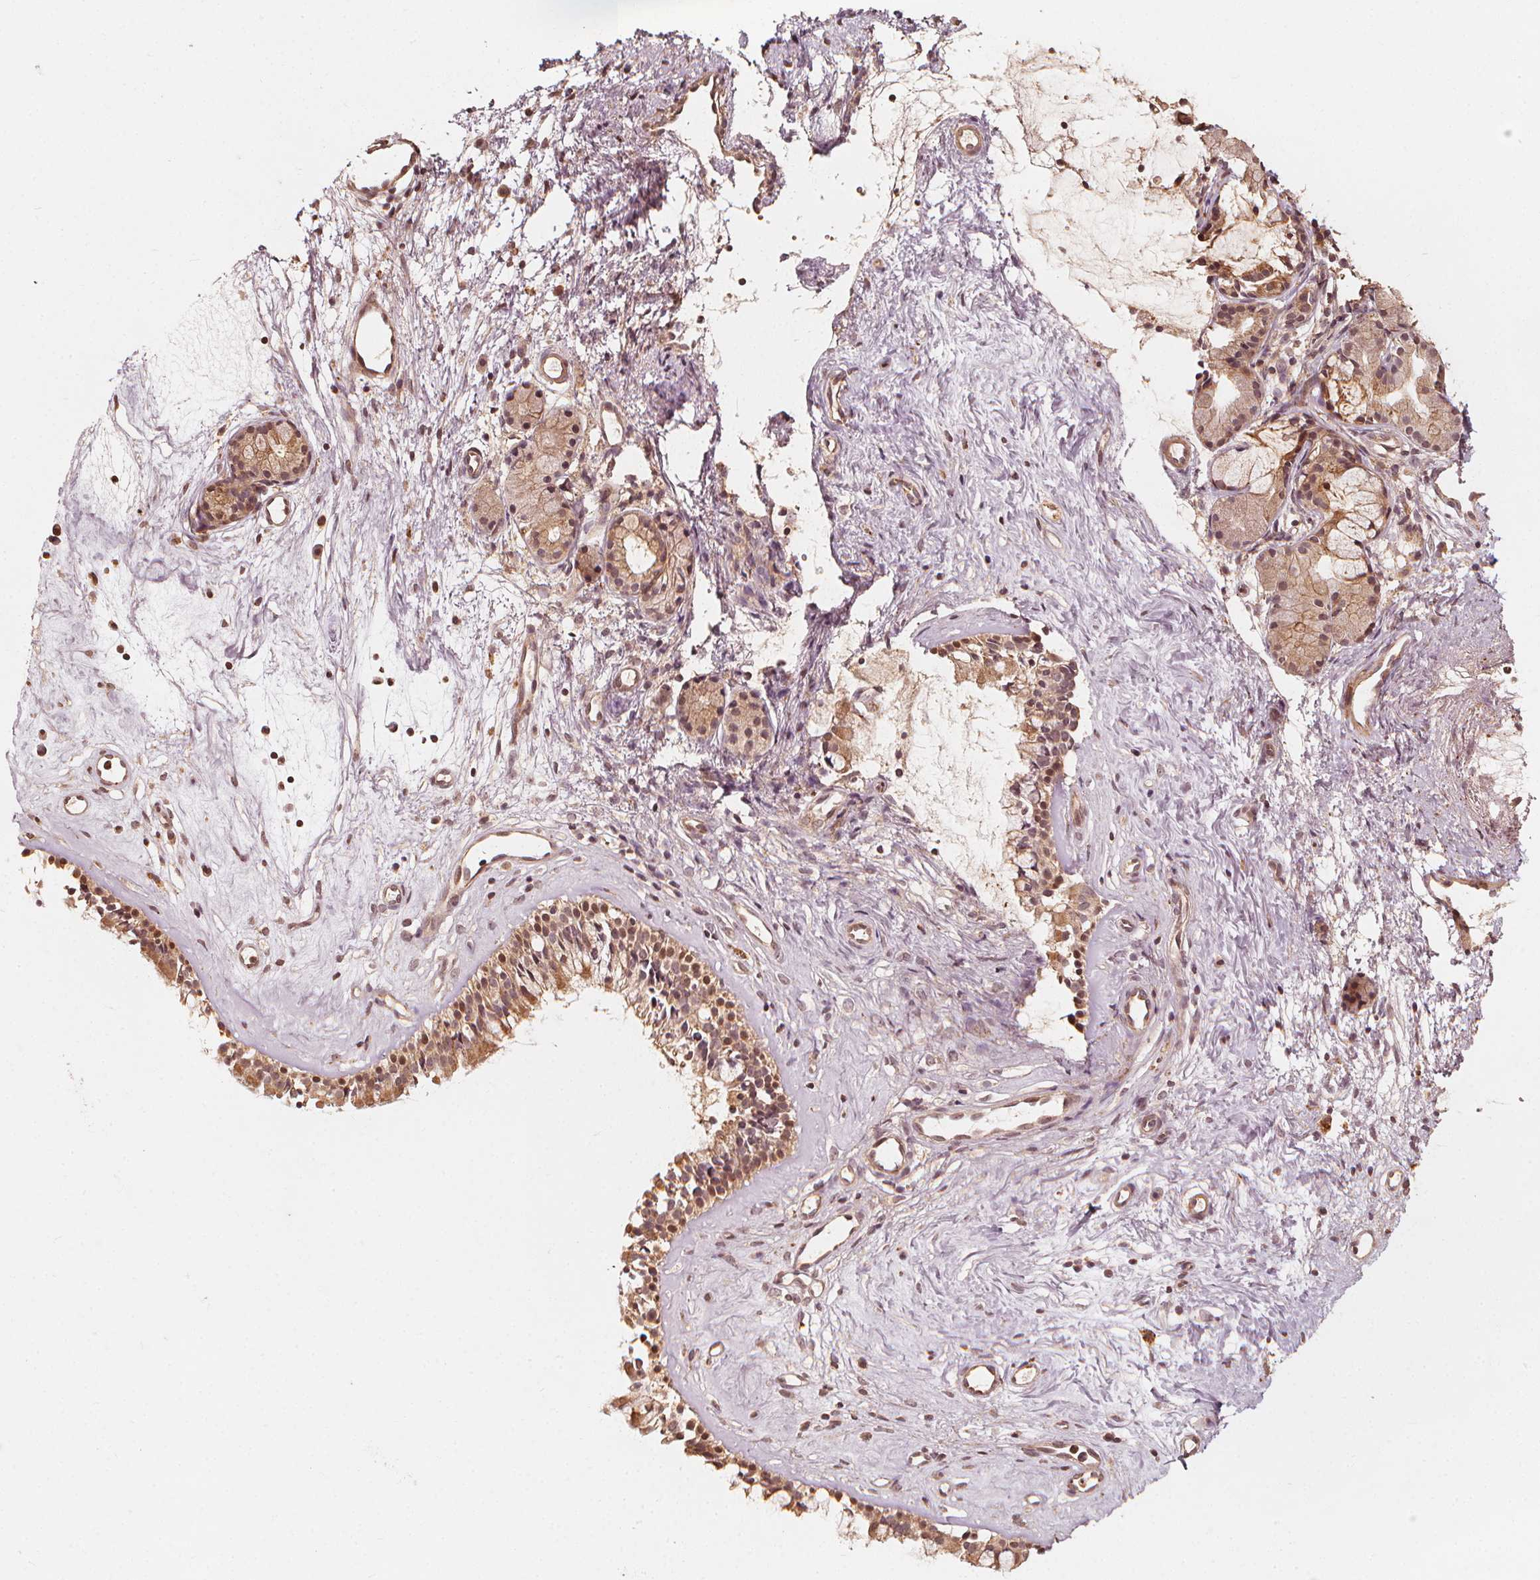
{"staining": {"intensity": "moderate", "quantity": ">75%", "location": "cytoplasmic/membranous,nuclear"}, "tissue": "nasopharynx", "cell_type": "Respiratory epithelial cells", "image_type": "normal", "snomed": [{"axis": "morphology", "description": "Normal tissue, NOS"}, {"axis": "topography", "description": "Nasopharynx"}], "caption": "High-power microscopy captured an immunohistochemistry micrograph of unremarkable nasopharynx, revealing moderate cytoplasmic/membranous,nuclear staining in about >75% of respiratory epithelial cells.", "gene": "NPC1", "patient": {"sex": "female", "age": 52}}